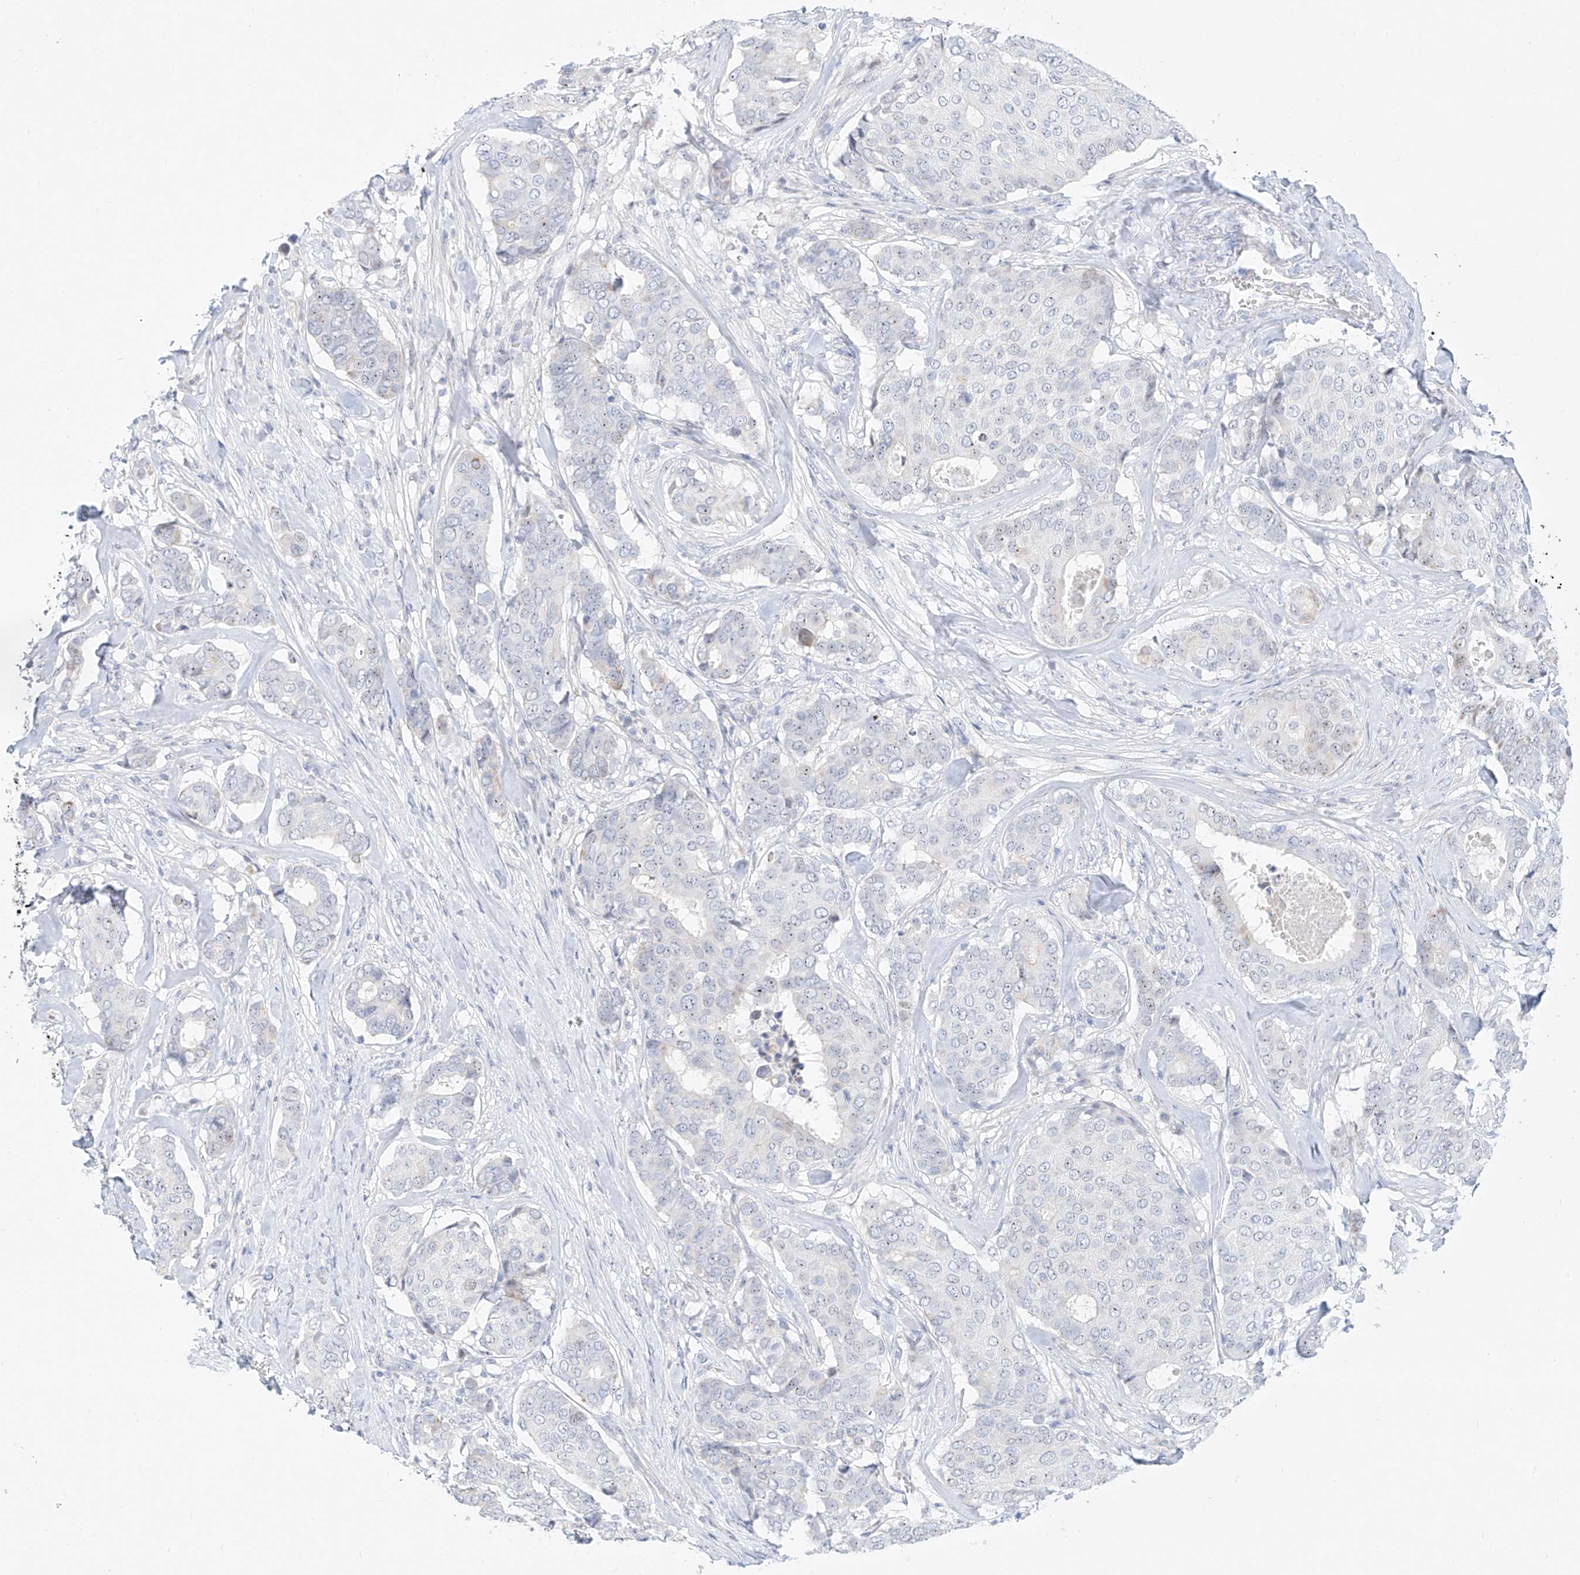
{"staining": {"intensity": "negative", "quantity": "none", "location": "none"}, "tissue": "breast cancer", "cell_type": "Tumor cells", "image_type": "cancer", "snomed": [{"axis": "morphology", "description": "Duct carcinoma"}, {"axis": "topography", "description": "Breast"}], "caption": "Immunohistochemistry (IHC) micrograph of human breast cancer (infiltrating ductal carcinoma) stained for a protein (brown), which displays no positivity in tumor cells.", "gene": "SNU13", "patient": {"sex": "female", "age": 75}}